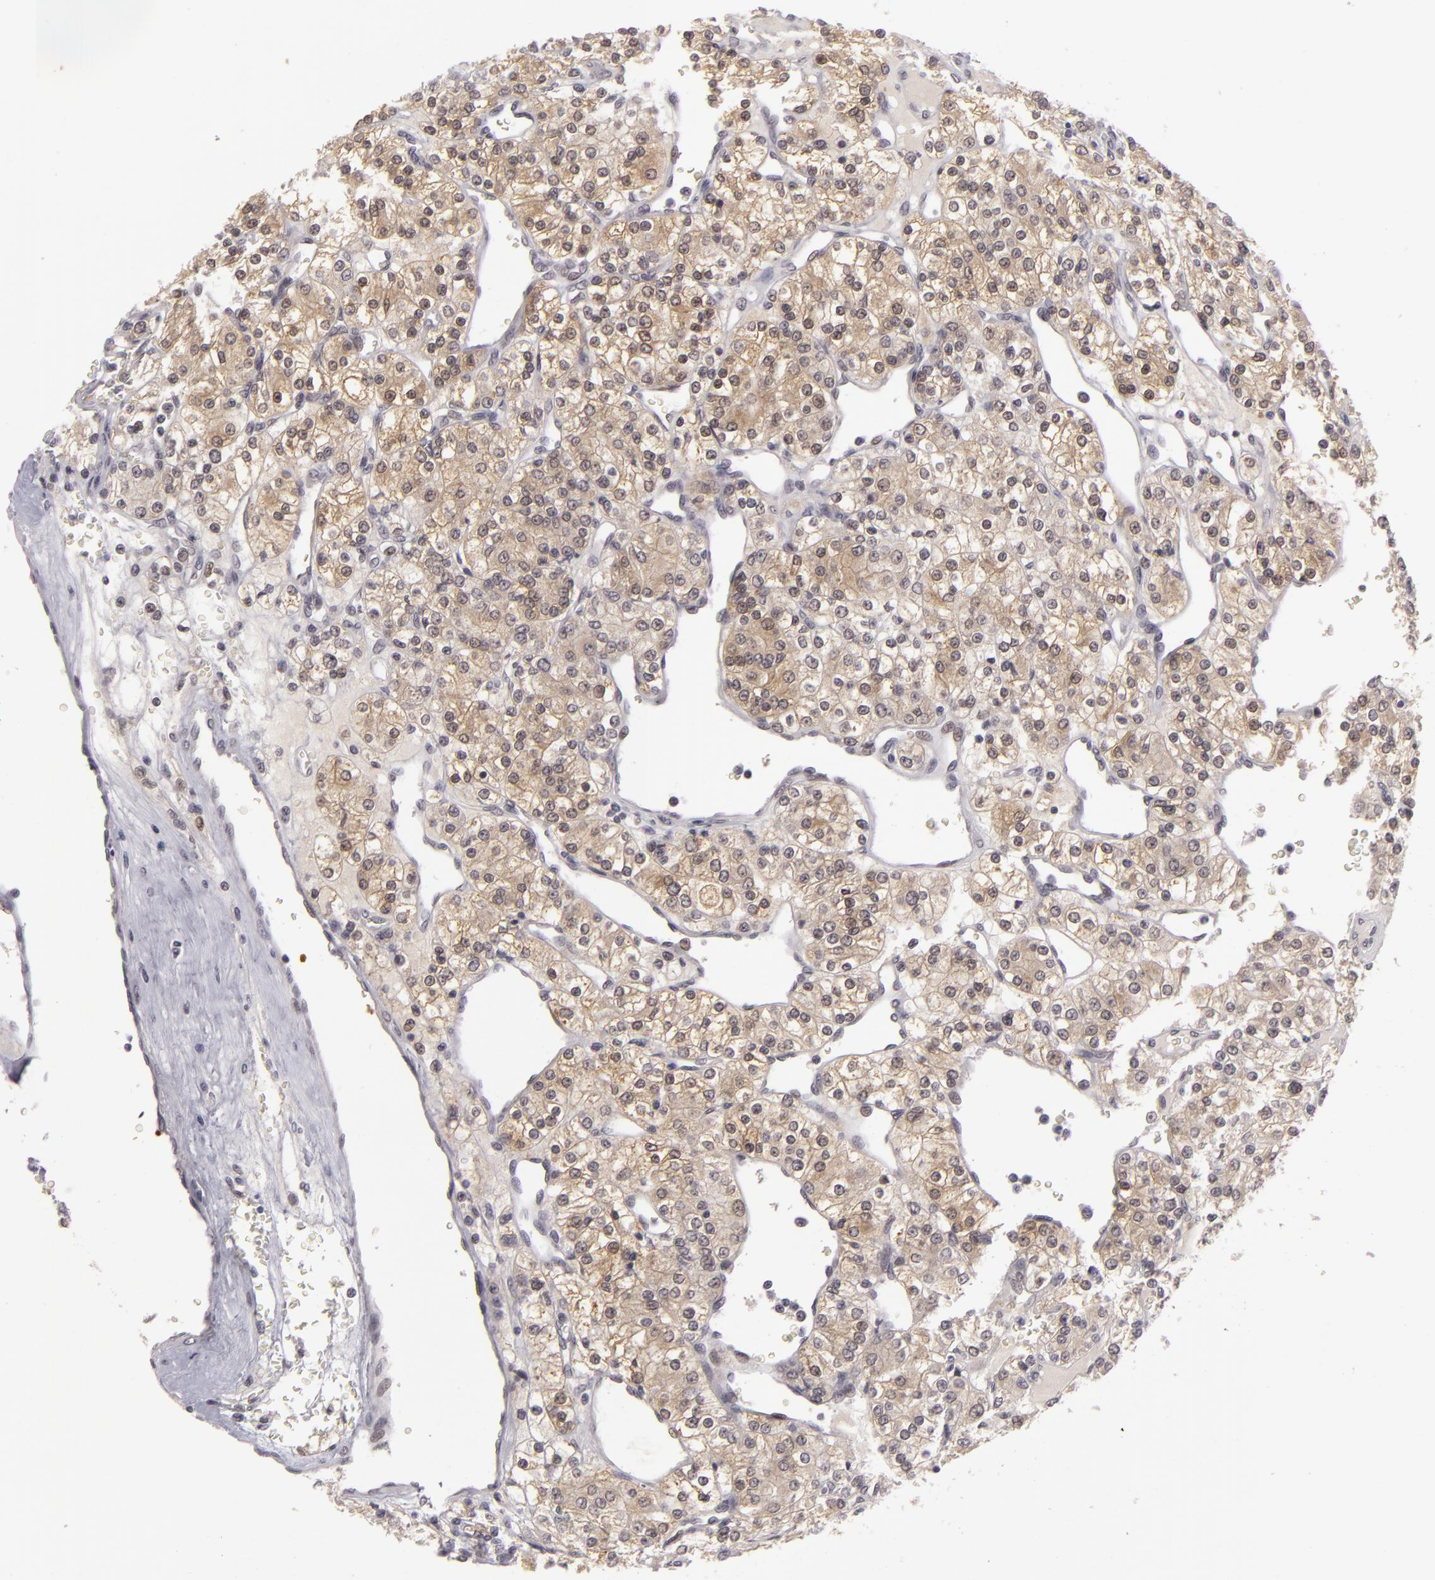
{"staining": {"intensity": "weak", "quantity": "25%-75%", "location": "cytoplasmic/membranous,nuclear"}, "tissue": "renal cancer", "cell_type": "Tumor cells", "image_type": "cancer", "snomed": [{"axis": "morphology", "description": "Adenocarcinoma, NOS"}, {"axis": "topography", "description": "Kidney"}], "caption": "High-power microscopy captured an immunohistochemistry (IHC) micrograph of adenocarcinoma (renal), revealing weak cytoplasmic/membranous and nuclear positivity in about 25%-75% of tumor cells. The staining is performed using DAB (3,3'-diaminobenzidine) brown chromogen to label protein expression. The nuclei are counter-stained blue using hematoxylin.", "gene": "ZNF205", "patient": {"sex": "female", "age": 62}}